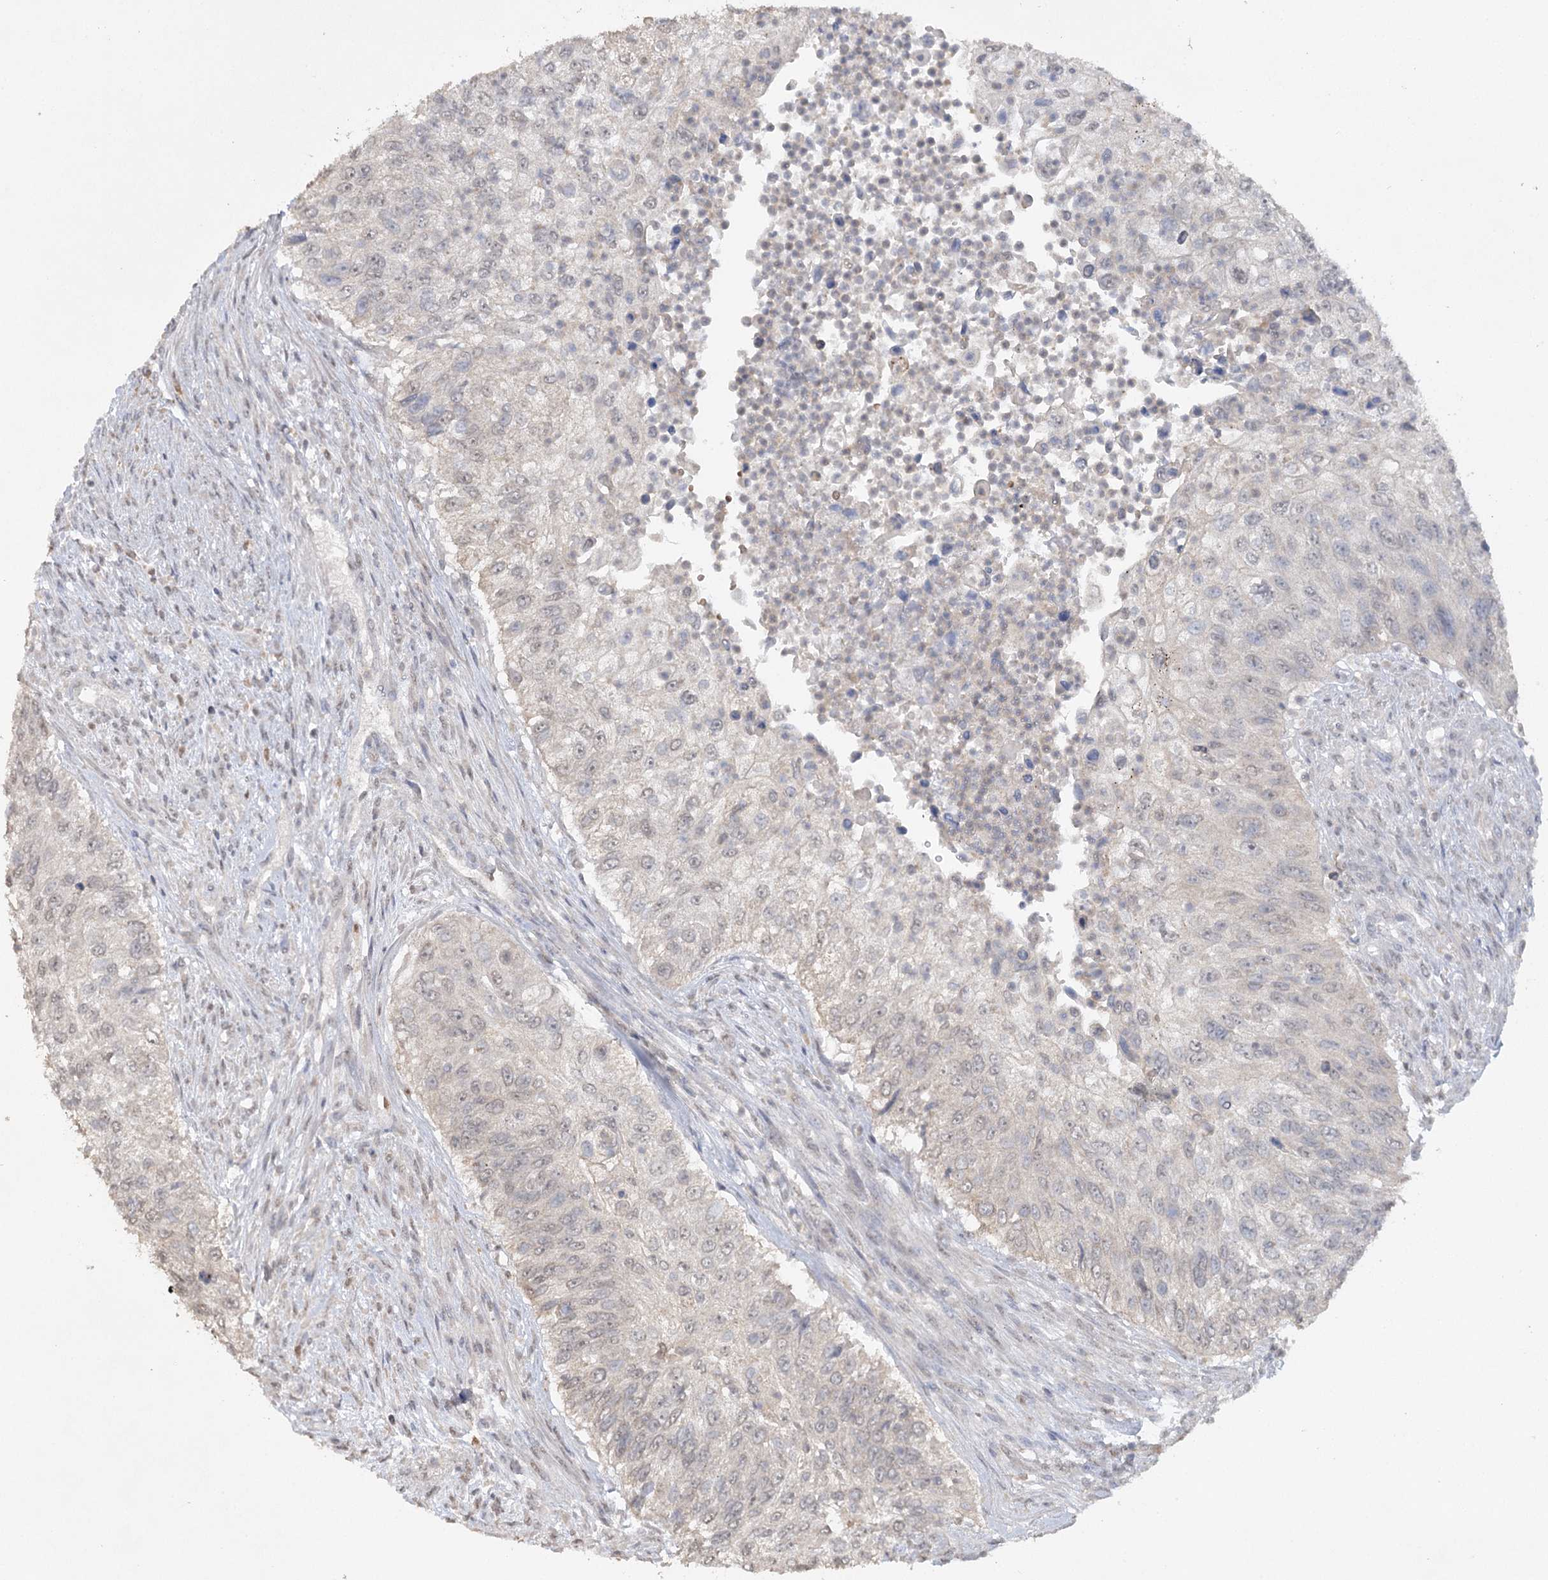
{"staining": {"intensity": "negative", "quantity": "none", "location": "none"}, "tissue": "urothelial cancer", "cell_type": "Tumor cells", "image_type": "cancer", "snomed": [{"axis": "morphology", "description": "Urothelial carcinoma, High grade"}, {"axis": "topography", "description": "Urinary bladder"}], "caption": "Immunohistochemical staining of human urothelial cancer demonstrates no significant expression in tumor cells.", "gene": "TRAF3IP1", "patient": {"sex": "female", "age": 60}}